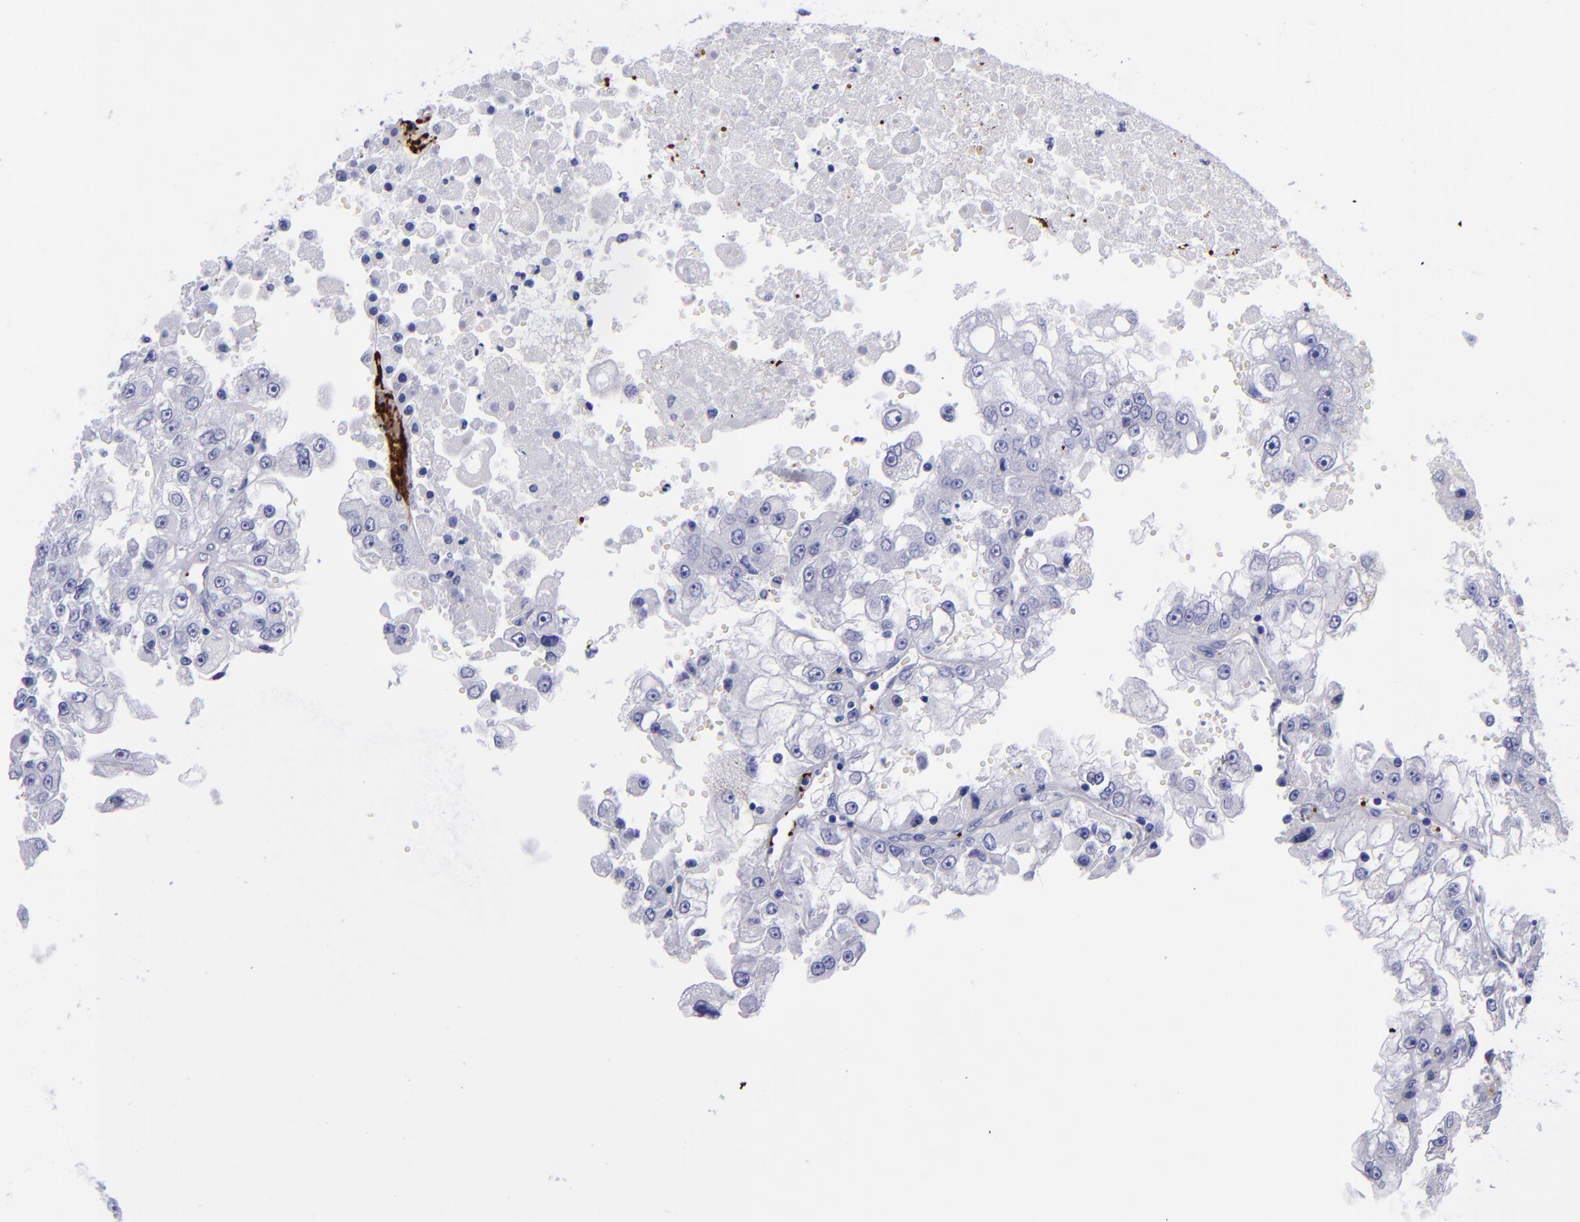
{"staining": {"intensity": "negative", "quantity": "none", "location": "none"}, "tissue": "renal cancer", "cell_type": "Tumor cells", "image_type": "cancer", "snomed": [{"axis": "morphology", "description": "Adenocarcinoma, NOS"}, {"axis": "topography", "description": "Kidney"}], "caption": "High power microscopy photomicrograph of an immunohistochemistry (IHC) photomicrograph of renal cancer (adenocarcinoma), revealing no significant positivity in tumor cells.", "gene": "EFCAB13", "patient": {"sex": "female", "age": 83}}